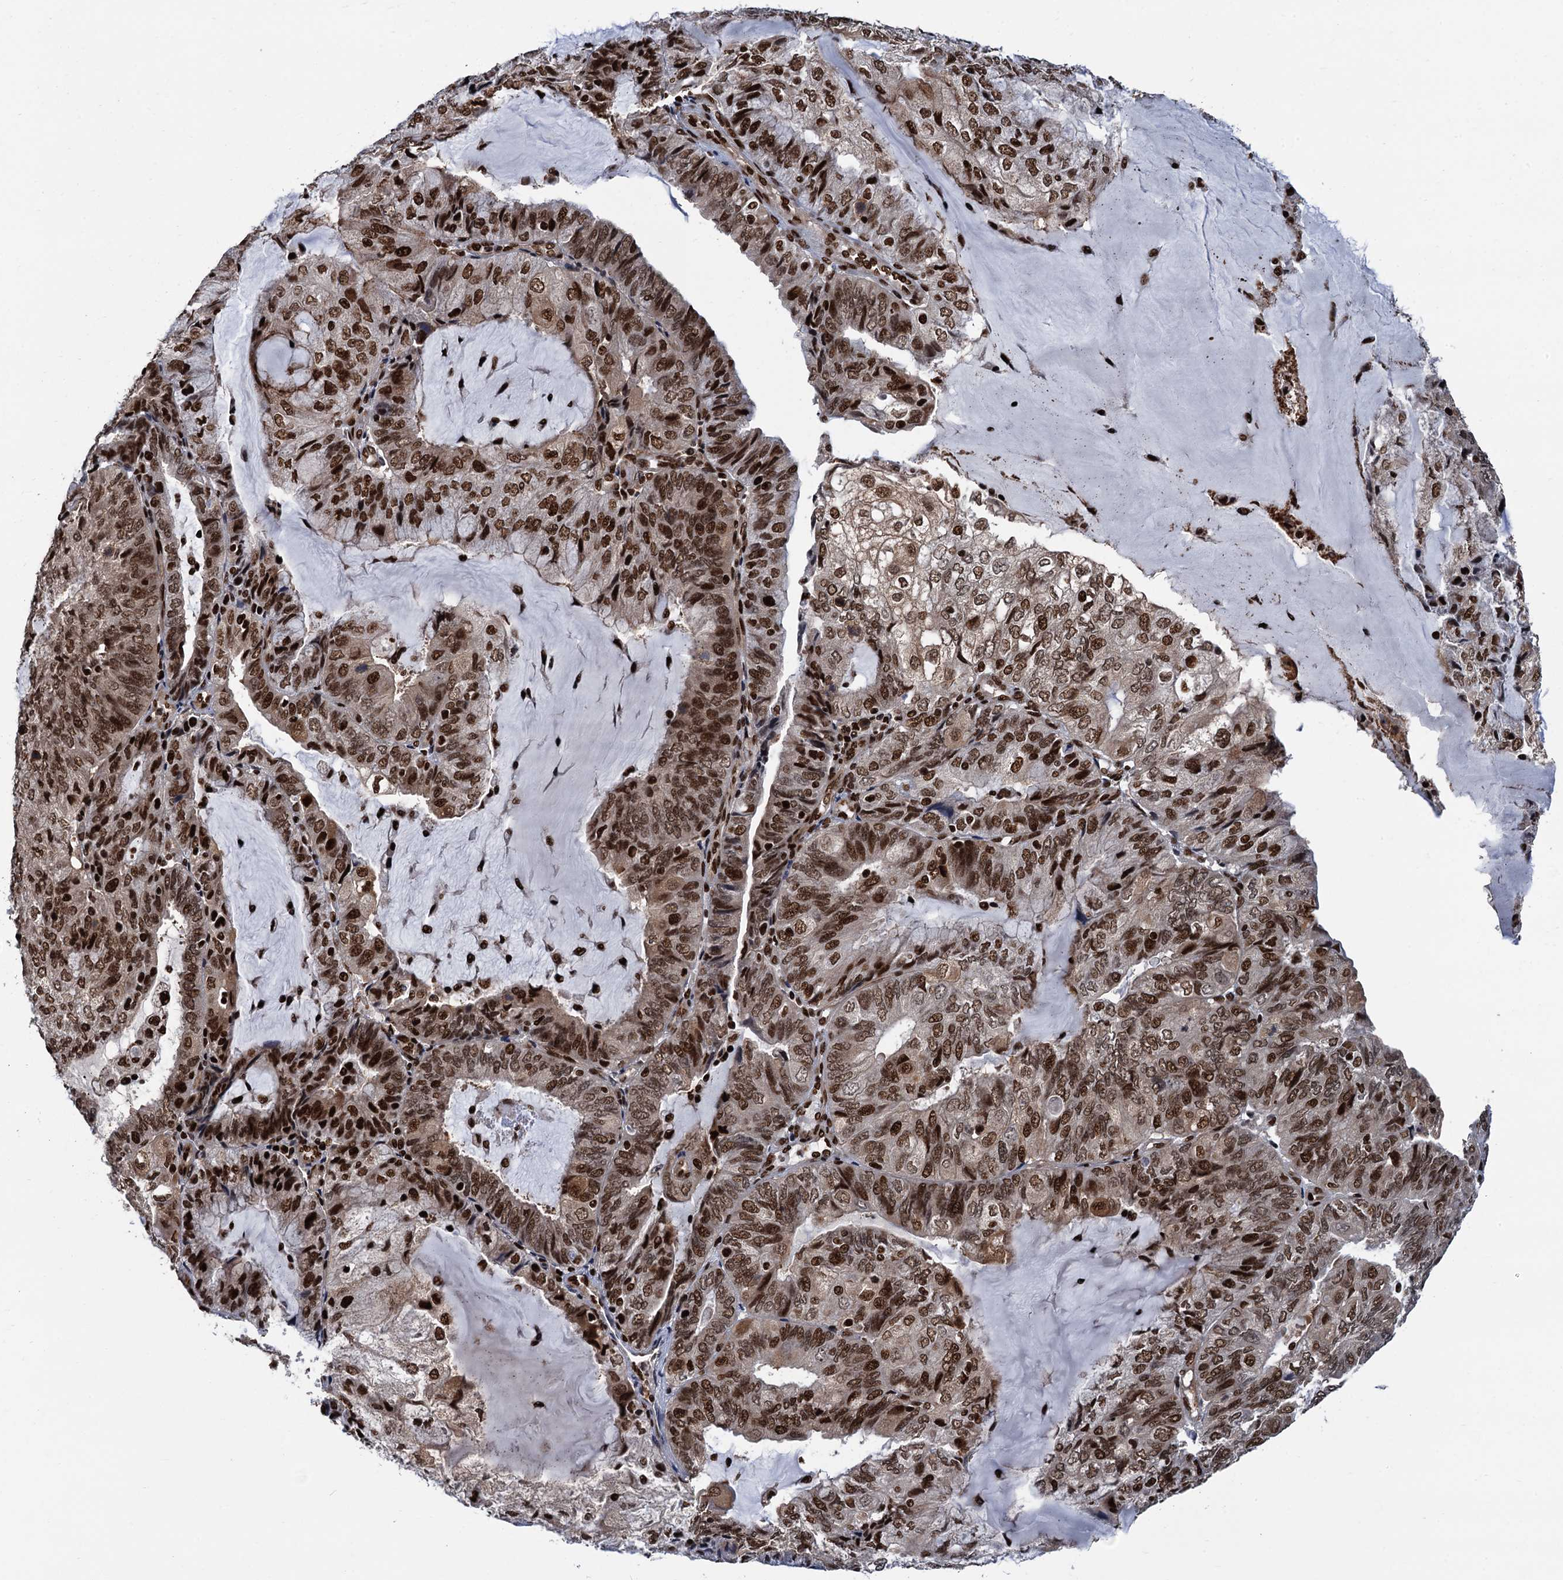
{"staining": {"intensity": "moderate", "quantity": ">75%", "location": "nuclear"}, "tissue": "endometrial cancer", "cell_type": "Tumor cells", "image_type": "cancer", "snomed": [{"axis": "morphology", "description": "Adenocarcinoma, NOS"}, {"axis": "topography", "description": "Endometrium"}], "caption": "The histopathology image reveals immunohistochemical staining of endometrial cancer (adenocarcinoma). There is moderate nuclear expression is present in about >75% of tumor cells.", "gene": "PPP4R1", "patient": {"sex": "female", "age": 81}}